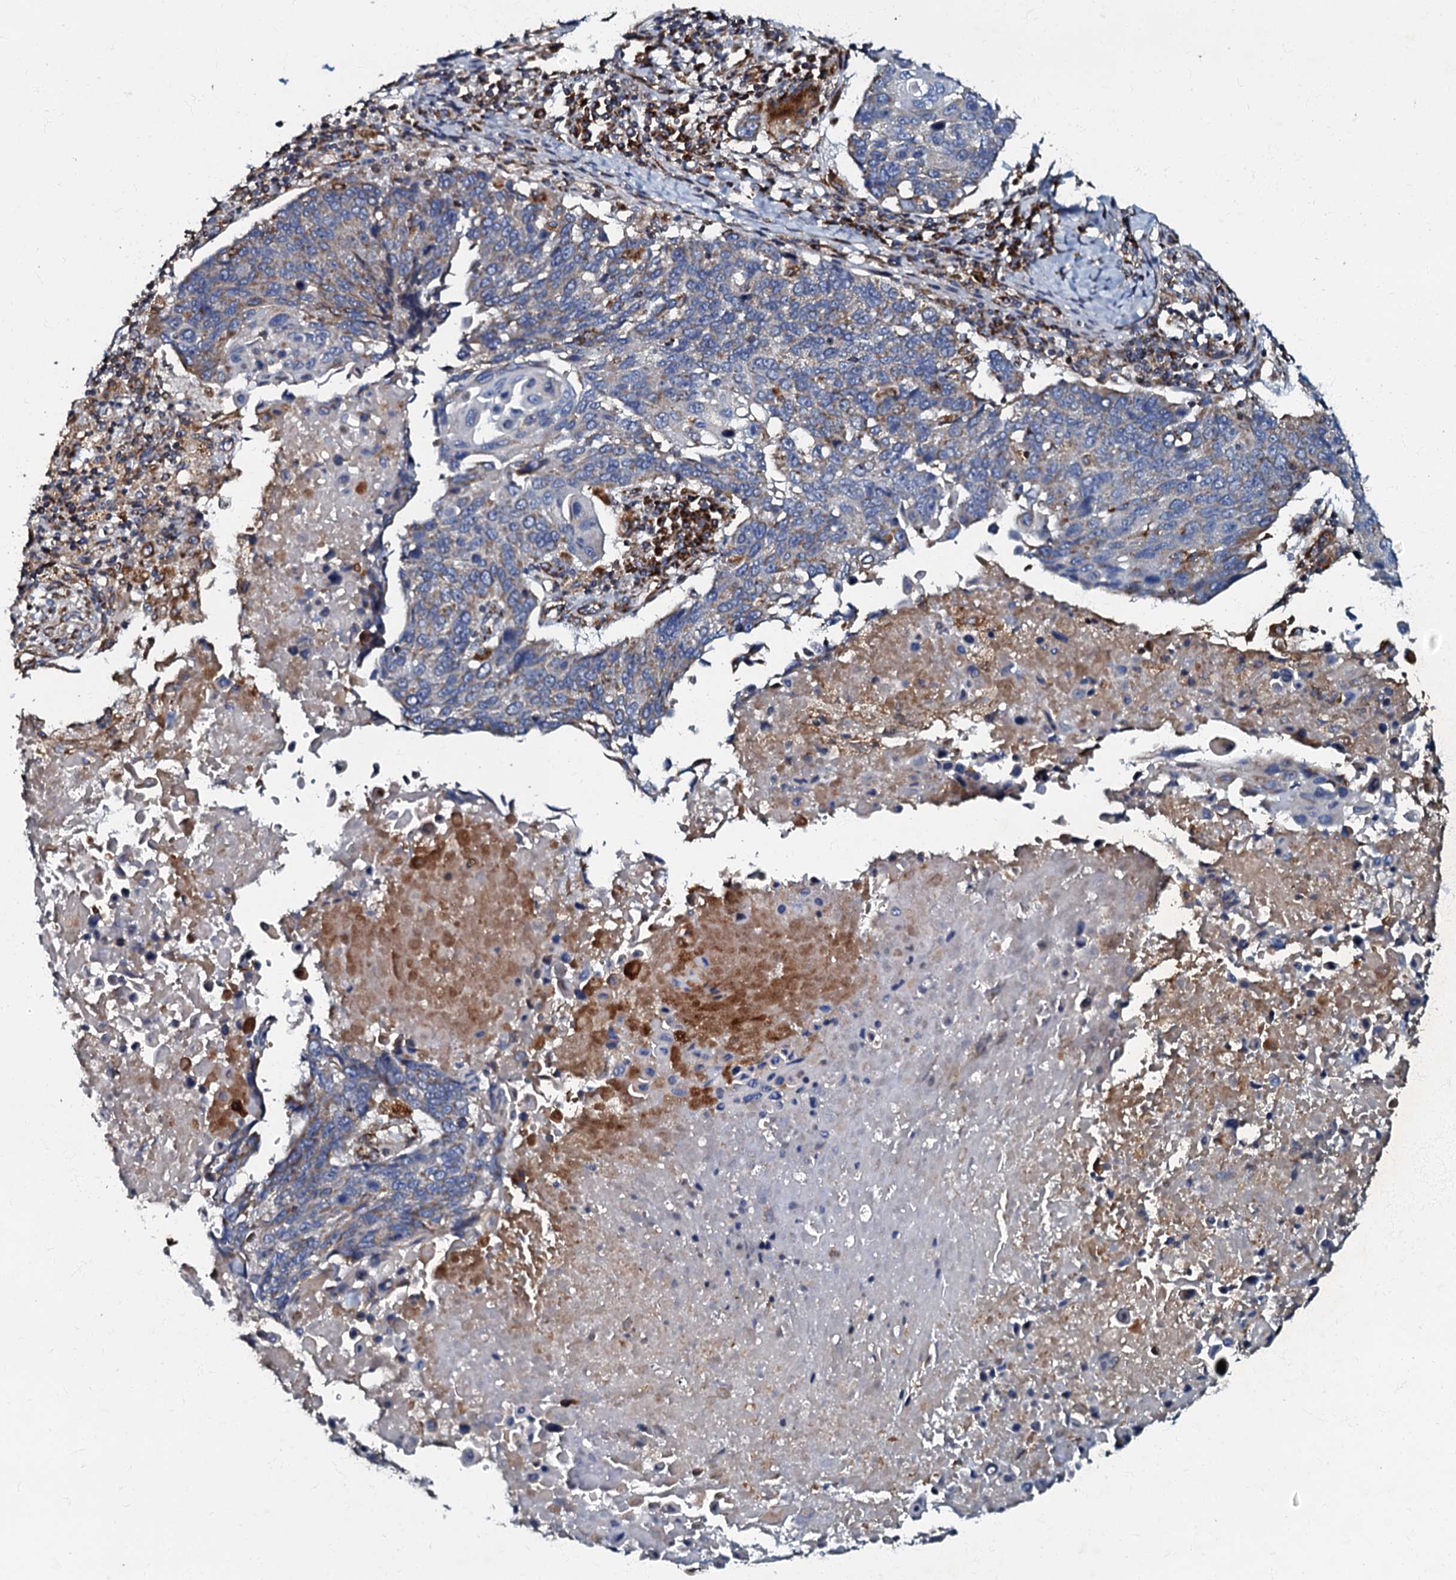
{"staining": {"intensity": "weak", "quantity": "<25%", "location": "cytoplasmic/membranous"}, "tissue": "lung cancer", "cell_type": "Tumor cells", "image_type": "cancer", "snomed": [{"axis": "morphology", "description": "Squamous cell carcinoma, NOS"}, {"axis": "topography", "description": "Lung"}], "caption": "This is a photomicrograph of IHC staining of lung cancer (squamous cell carcinoma), which shows no staining in tumor cells. (DAB (3,3'-diaminobenzidine) immunohistochemistry (IHC) with hematoxylin counter stain).", "gene": "NDUFA12", "patient": {"sex": "male", "age": 66}}